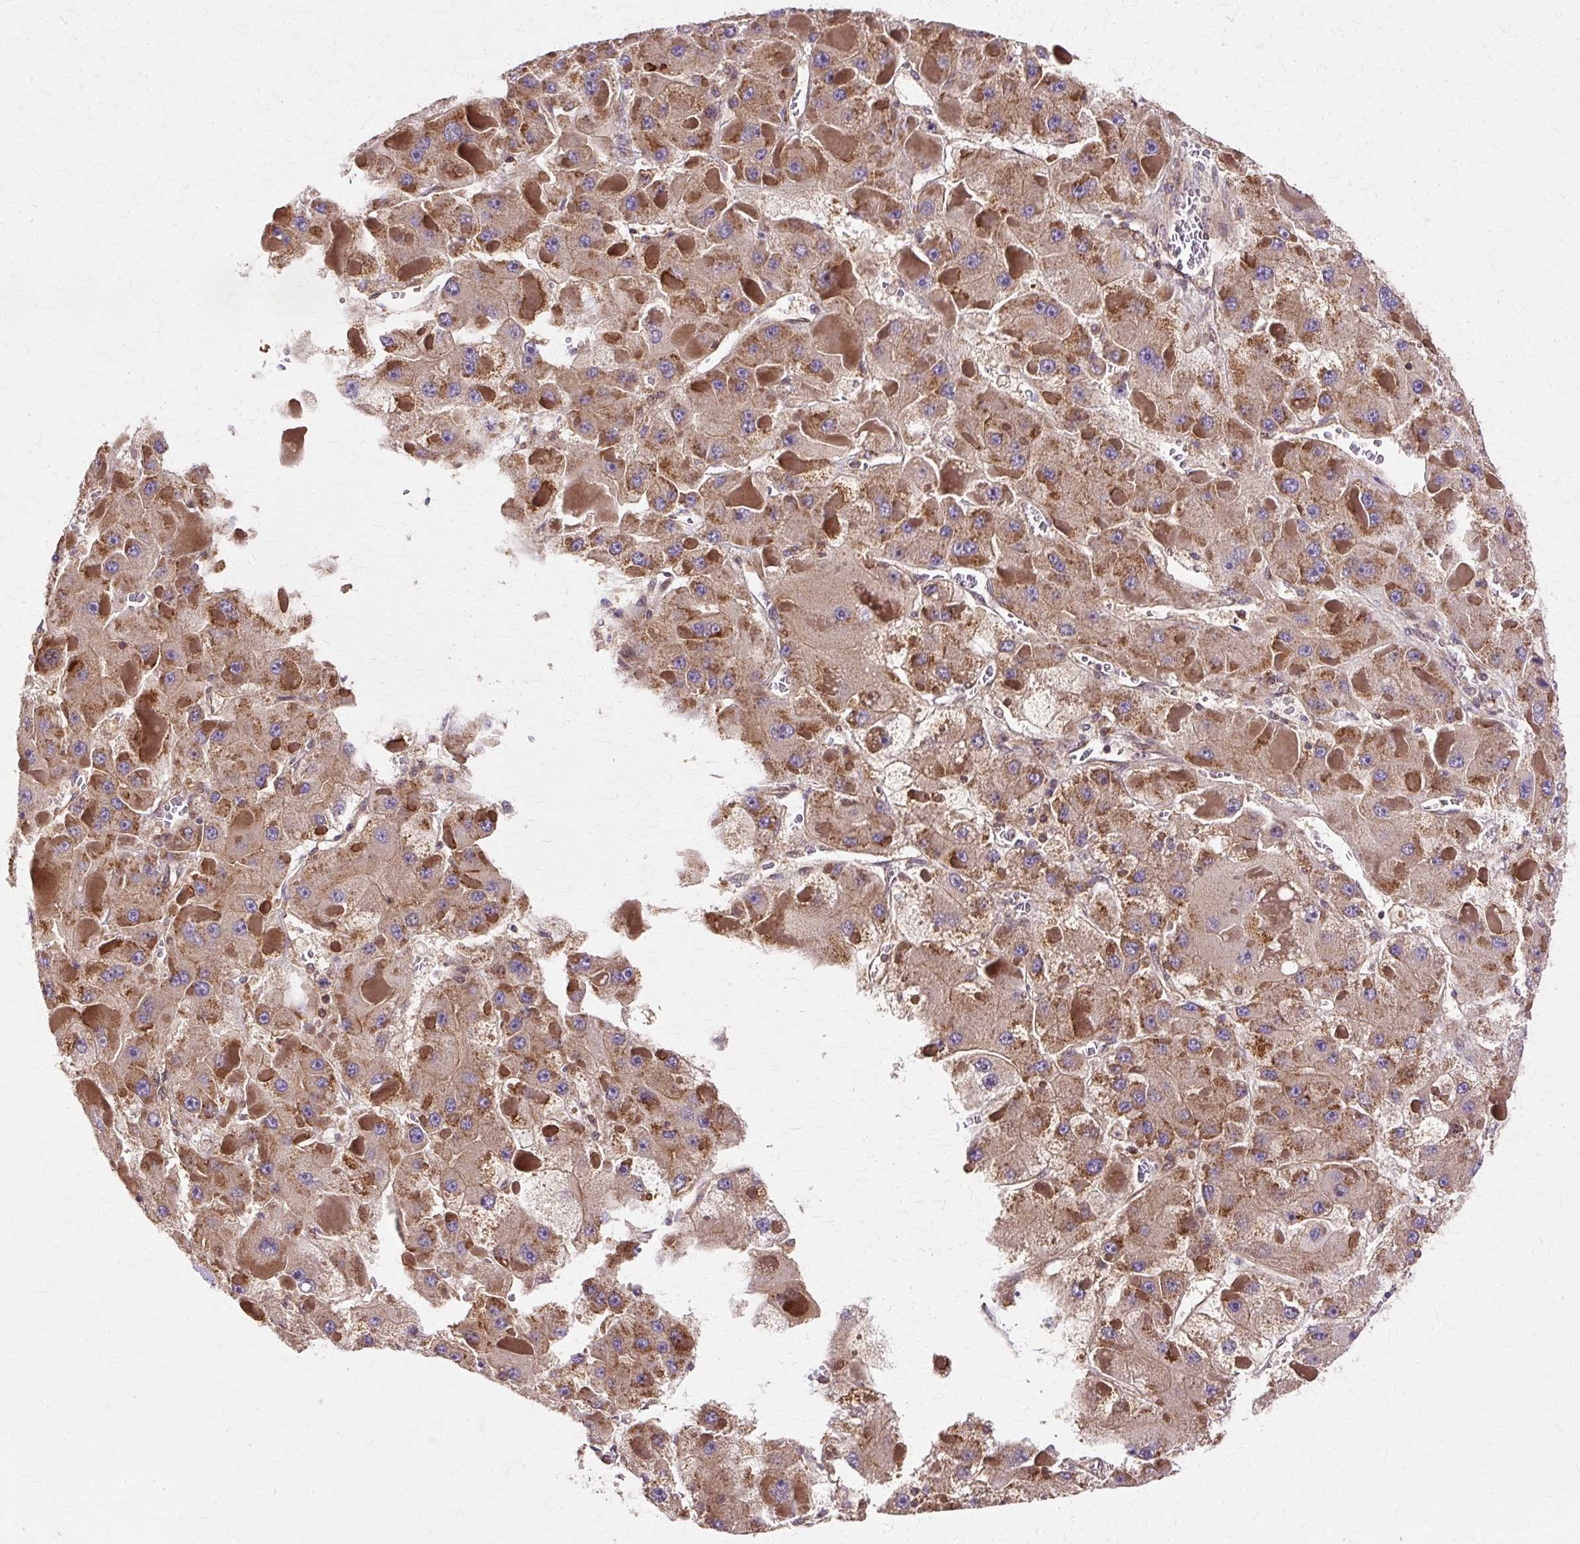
{"staining": {"intensity": "moderate", "quantity": ">75%", "location": "cytoplasmic/membranous"}, "tissue": "liver cancer", "cell_type": "Tumor cells", "image_type": "cancer", "snomed": [{"axis": "morphology", "description": "Carcinoma, Hepatocellular, NOS"}, {"axis": "topography", "description": "Liver"}], "caption": "Protein expression analysis of human liver cancer reveals moderate cytoplasmic/membranous staining in approximately >75% of tumor cells.", "gene": "COPB1", "patient": {"sex": "female", "age": 73}}